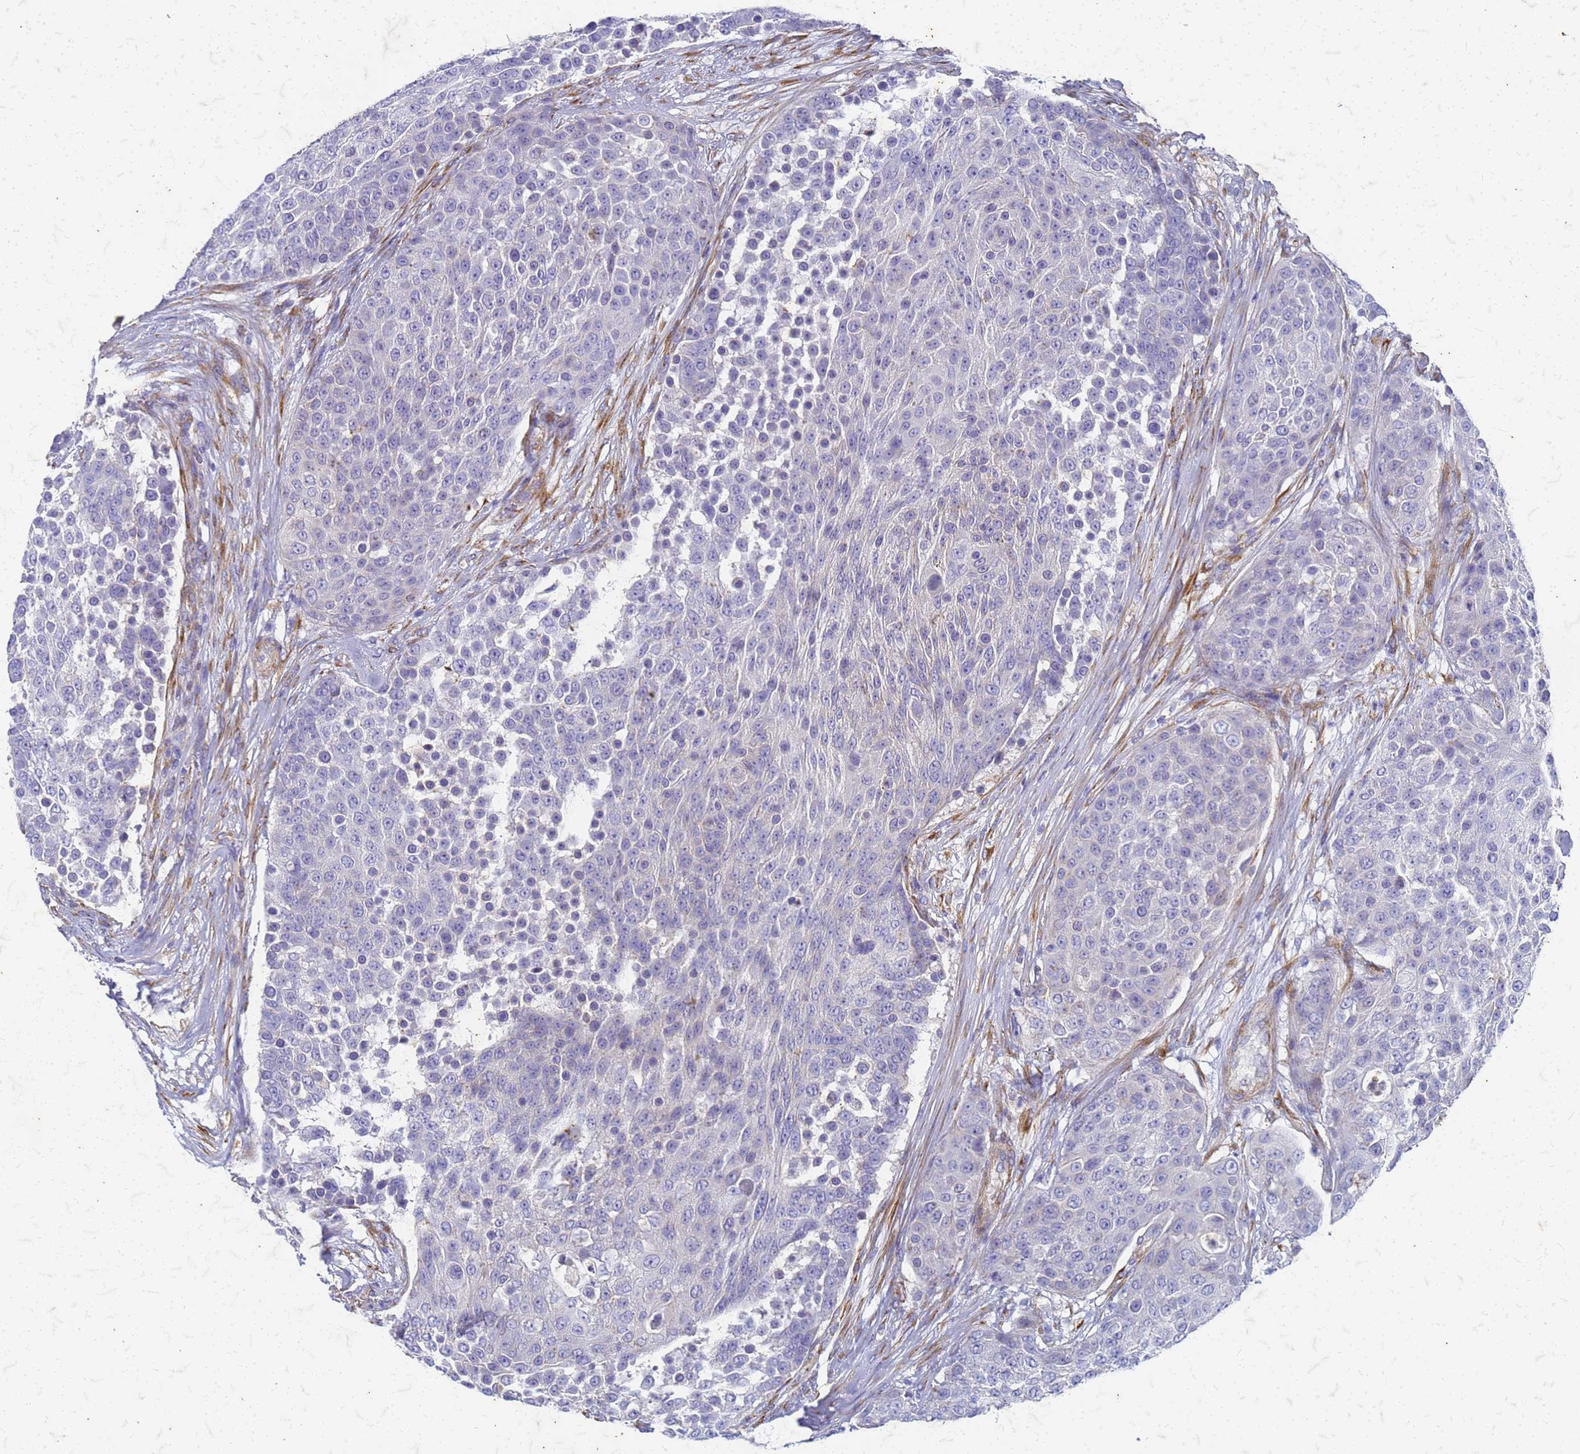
{"staining": {"intensity": "negative", "quantity": "none", "location": "none"}, "tissue": "urothelial cancer", "cell_type": "Tumor cells", "image_type": "cancer", "snomed": [{"axis": "morphology", "description": "Urothelial carcinoma, High grade"}, {"axis": "topography", "description": "Urinary bladder"}], "caption": "Tumor cells show no significant expression in high-grade urothelial carcinoma.", "gene": "TRIM64B", "patient": {"sex": "female", "age": 63}}